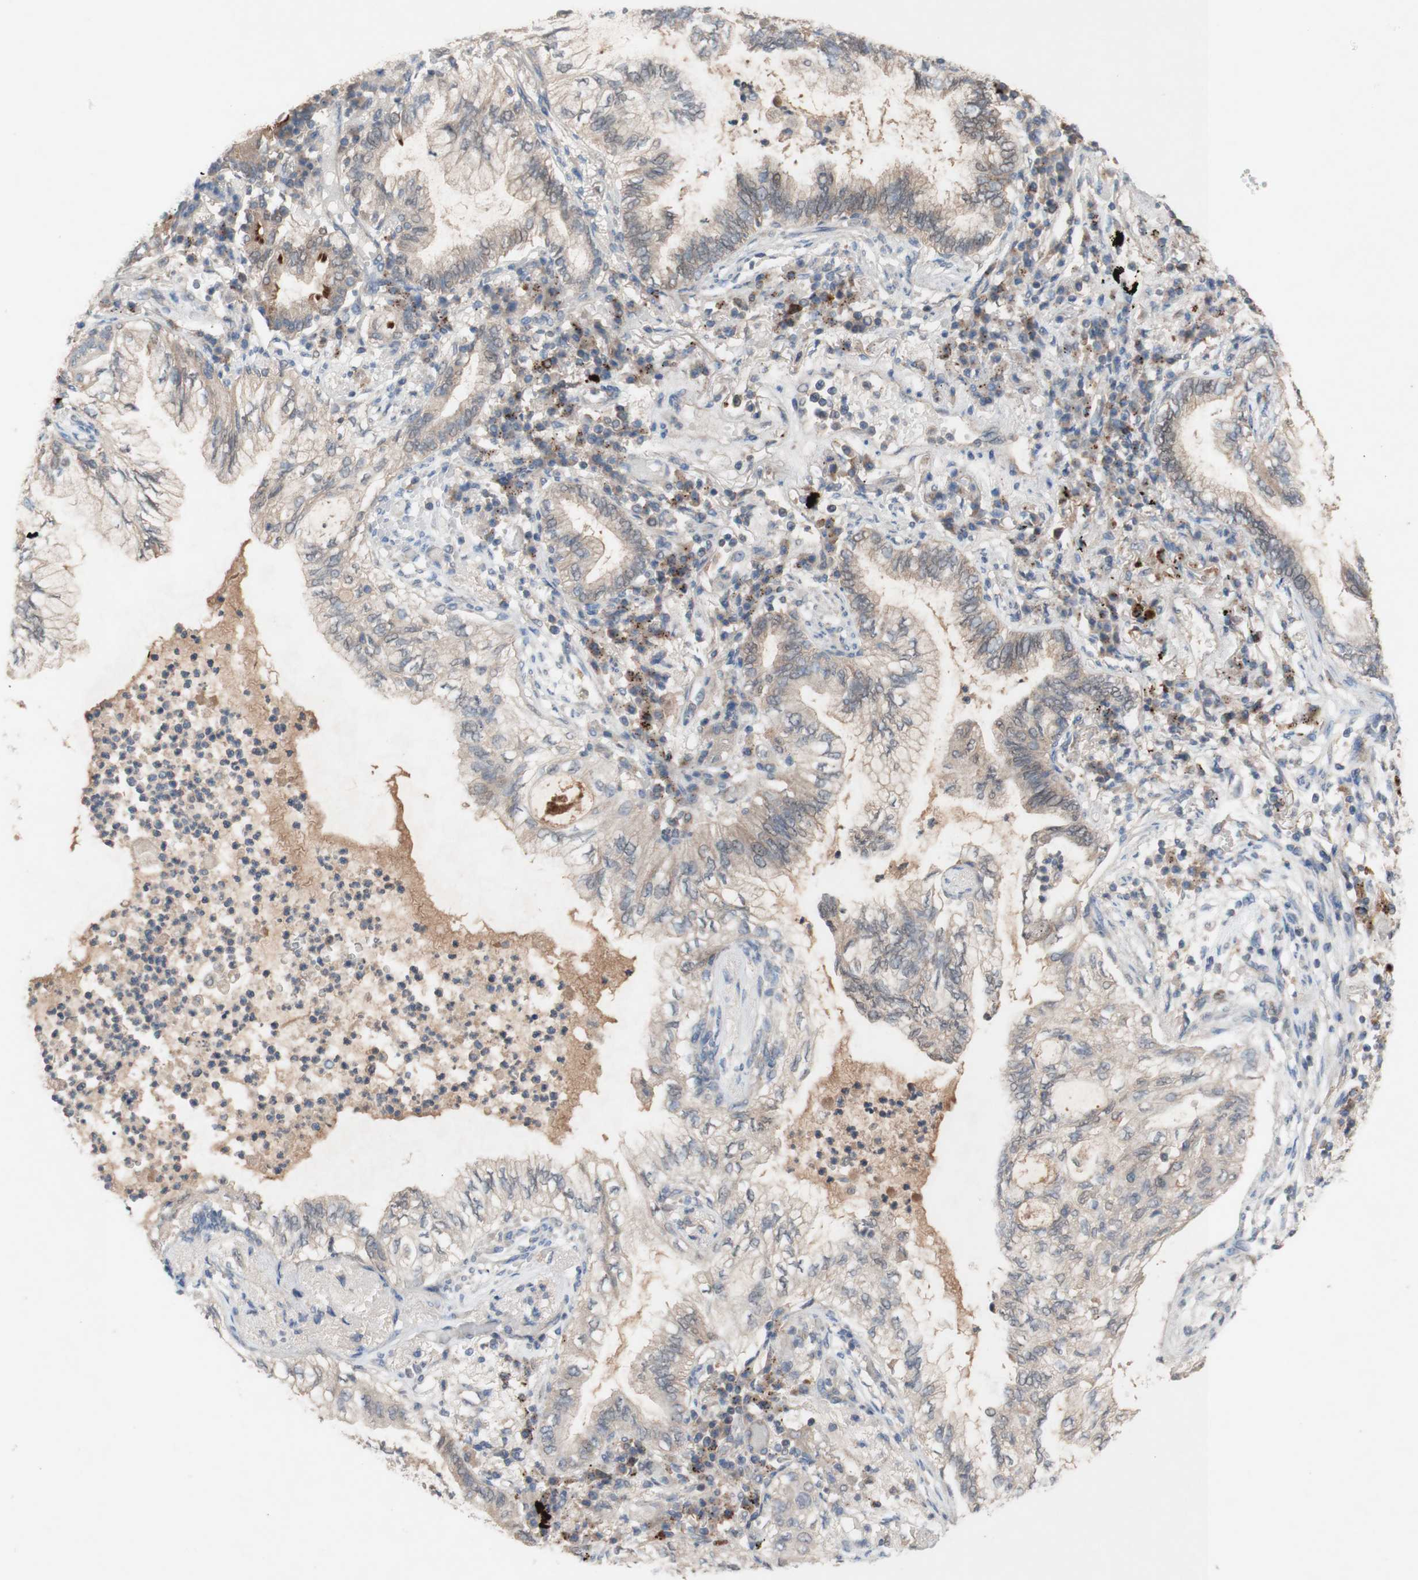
{"staining": {"intensity": "weak", "quantity": "25%-75%", "location": "cytoplasmic/membranous"}, "tissue": "lung cancer", "cell_type": "Tumor cells", "image_type": "cancer", "snomed": [{"axis": "morphology", "description": "Normal tissue, NOS"}, {"axis": "morphology", "description": "Adenocarcinoma, NOS"}, {"axis": "topography", "description": "Bronchus"}, {"axis": "topography", "description": "Lung"}], "caption": "Weak cytoplasmic/membranous expression is present in about 25%-75% of tumor cells in lung adenocarcinoma. (DAB IHC, brown staining for protein, blue staining for nuclei).", "gene": "PEX2", "patient": {"sex": "female", "age": 70}}